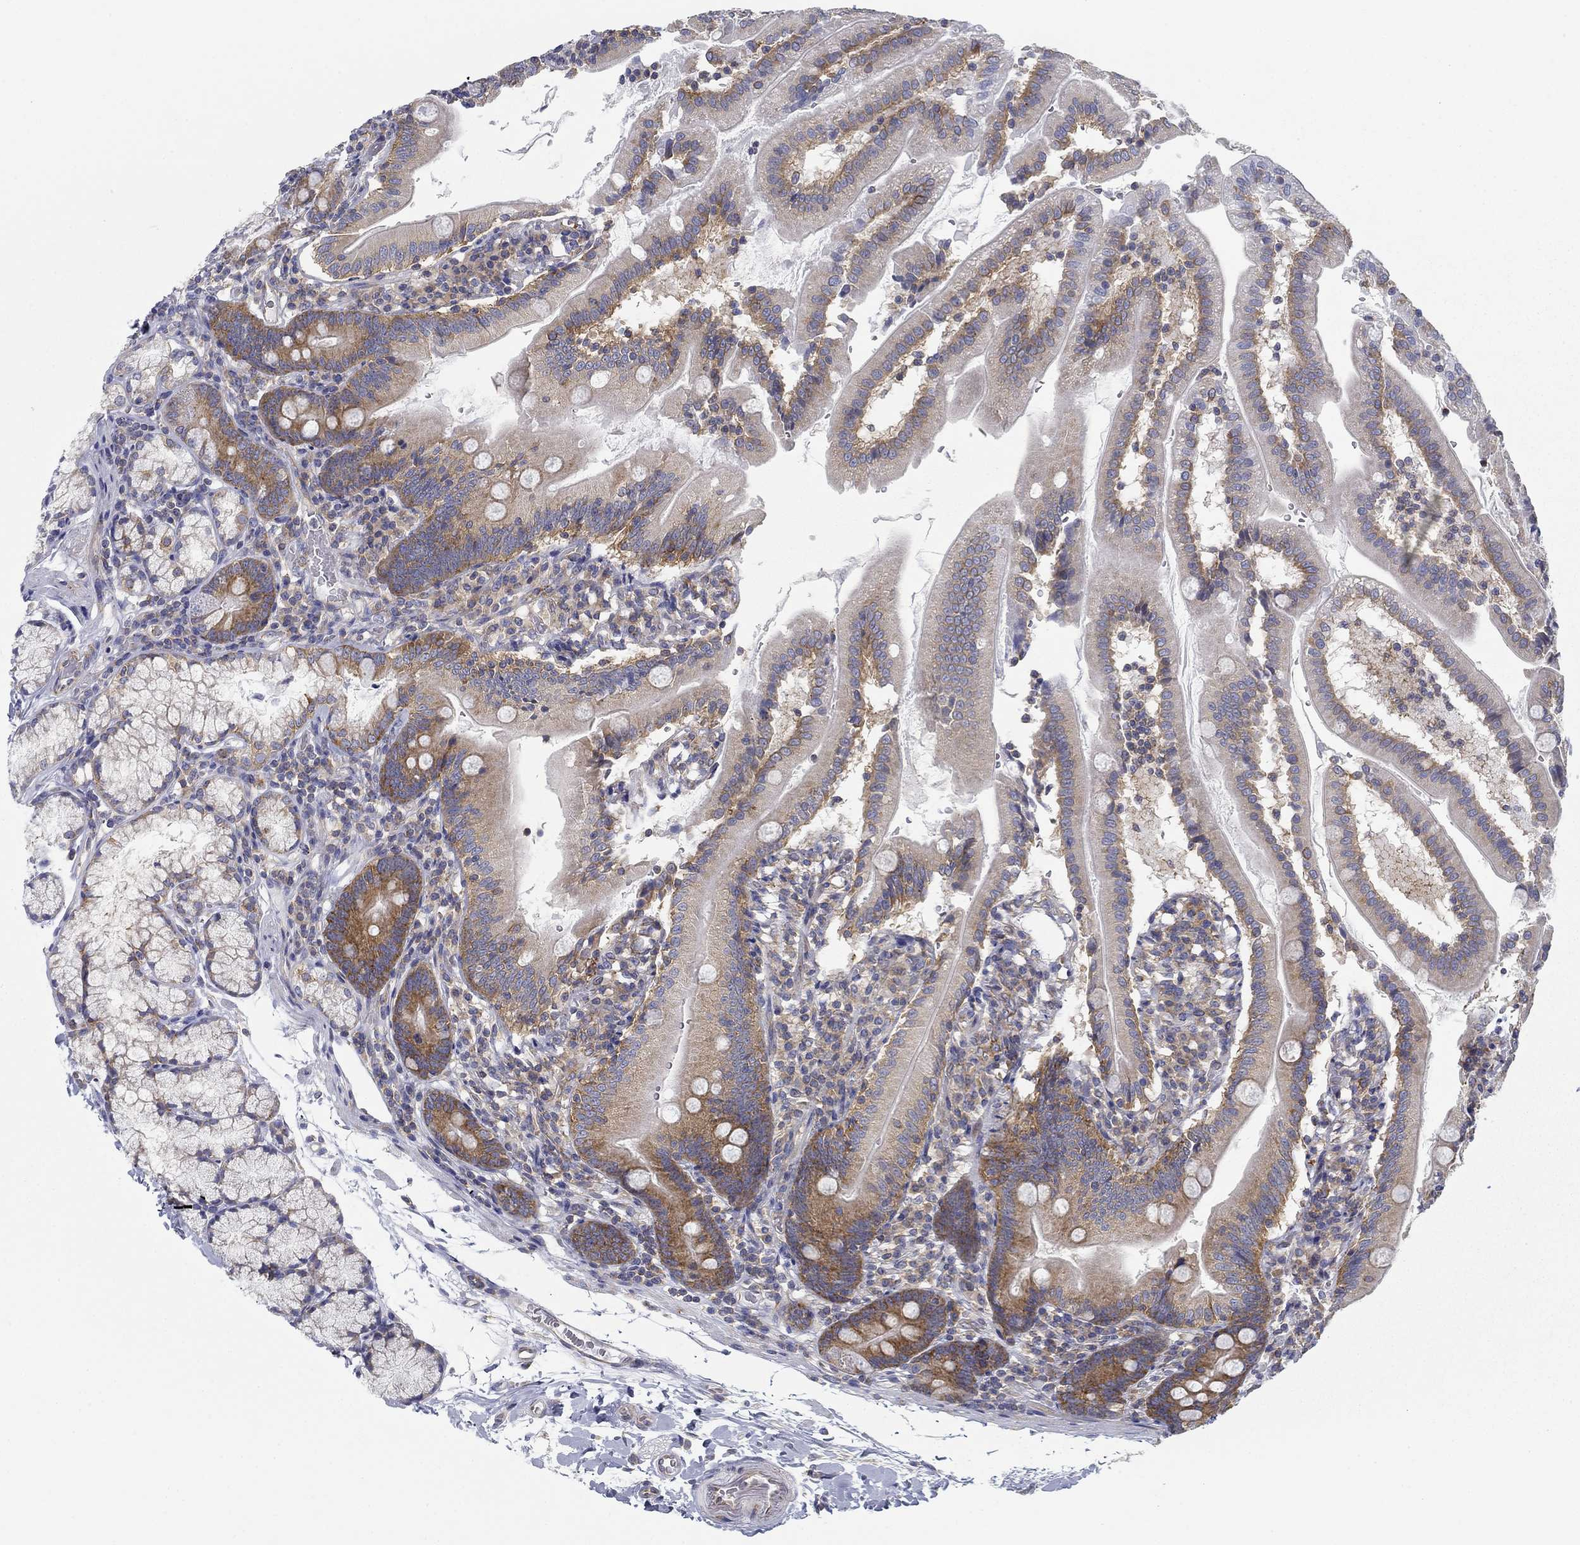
{"staining": {"intensity": "strong", "quantity": "<25%", "location": "cytoplasmic/membranous"}, "tissue": "duodenum", "cell_type": "Glandular cells", "image_type": "normal", "snomed": [{"axis": "morphology", "description": "Normal tissue, NOS"}, {"axis": "topography", "description": "Duodenum"}], "caption": "Immunohistochemistry micrograph of benign duodenum: human duodenum stained using immunohistochemistry (IHC) demonstrates medium levels of strong protein expression localized specifically in the cytoplasmic/membranous of glandular cells, appearing as a cytoplasmic/membranous brown color.", "gene": "FXR1", "patient": {"sex": "female", "age": 67}}